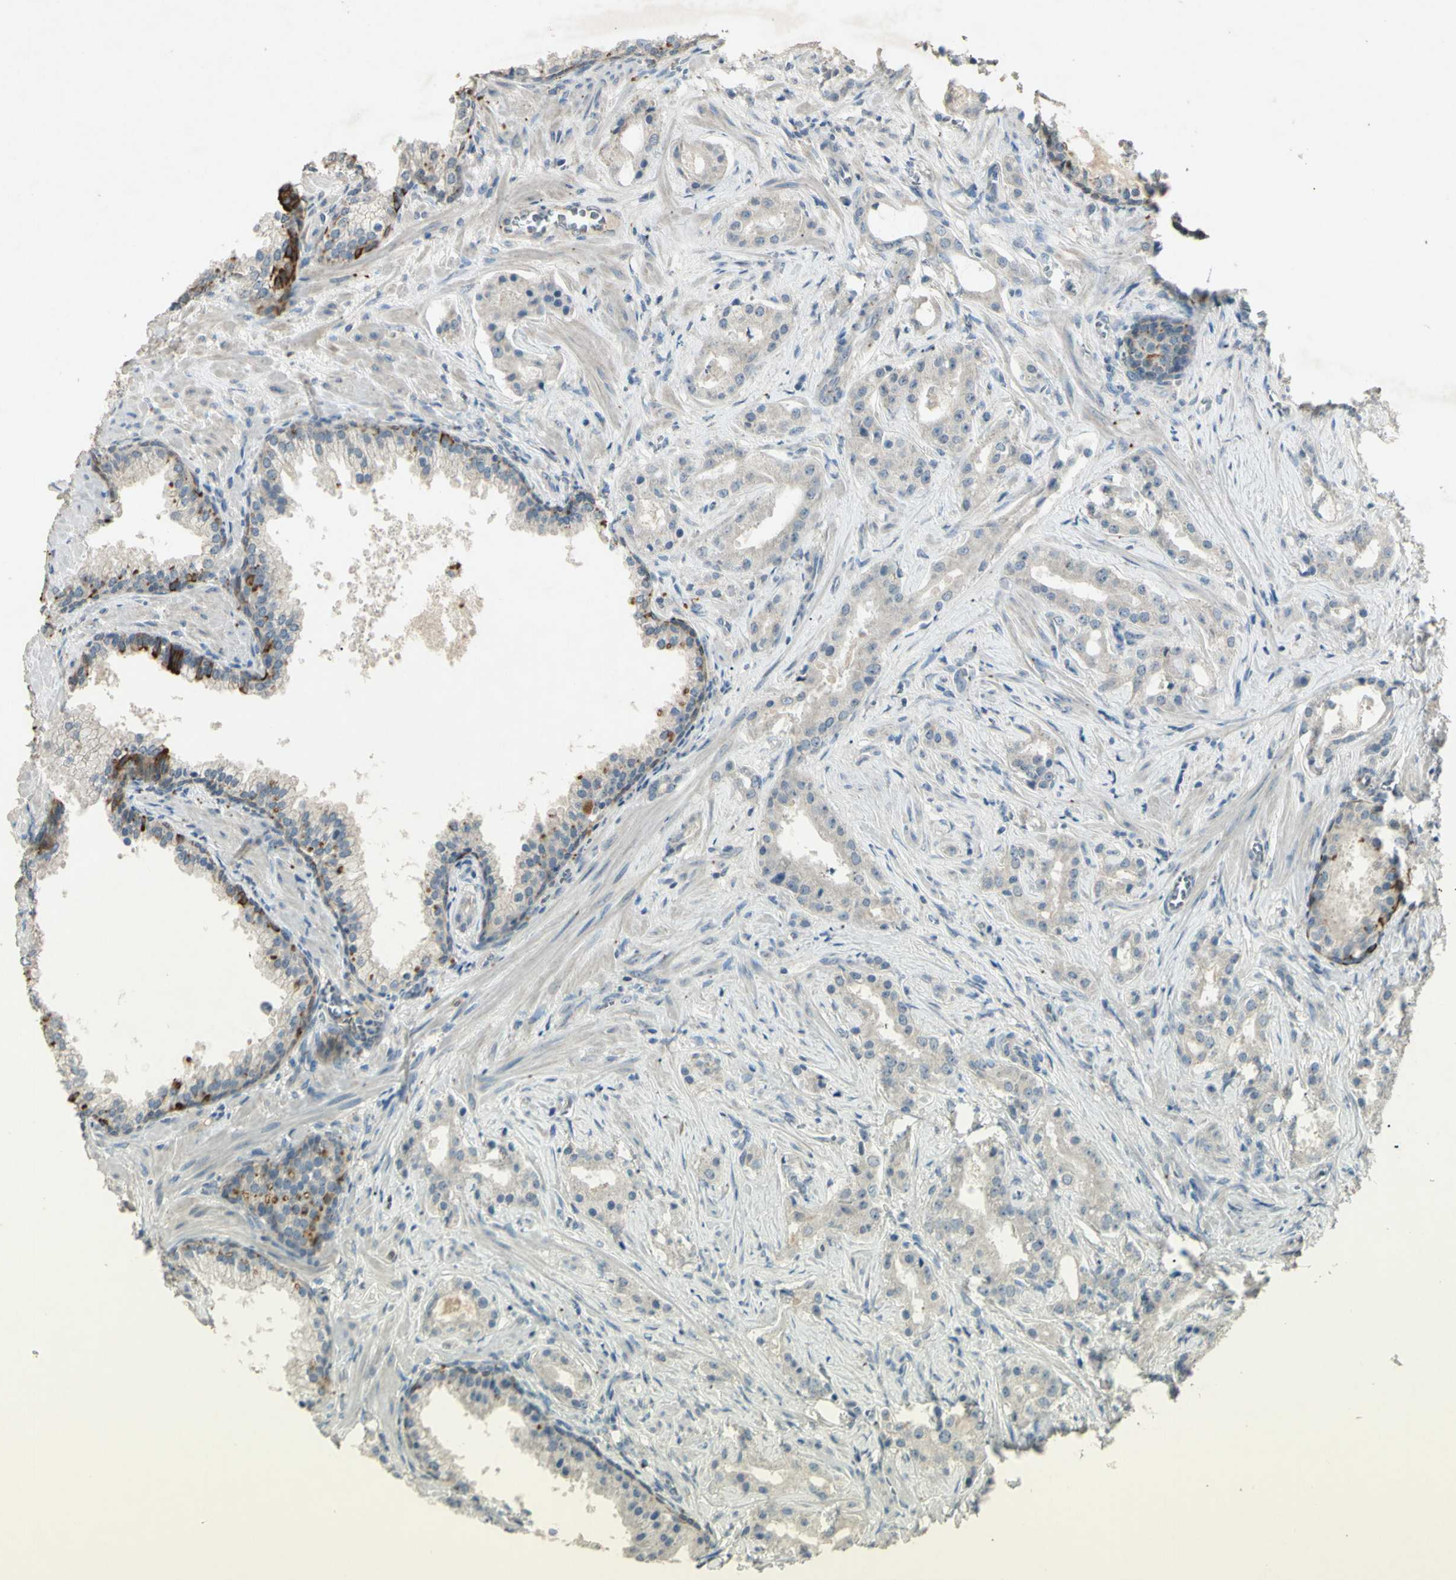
{"staining": {"intensity": "negative", "quantity": "none", "location": "none"}, "tissue": "prostate cancer", "cell_type": "Tumor cells", "image_type": "cancer", "snomed": [{"axis": "morphology", "description": "Adenocarcinoma, Low grade"}, {"axis": "topography", "description": "Prostate"}], "caption": "A histopathology image of human prostate cancer (adenocarcinoma (low-grade)) is negative for staining in tumor cells.", "gene": "TIMM21", "patient": {"sex": "male", "age": 59}}